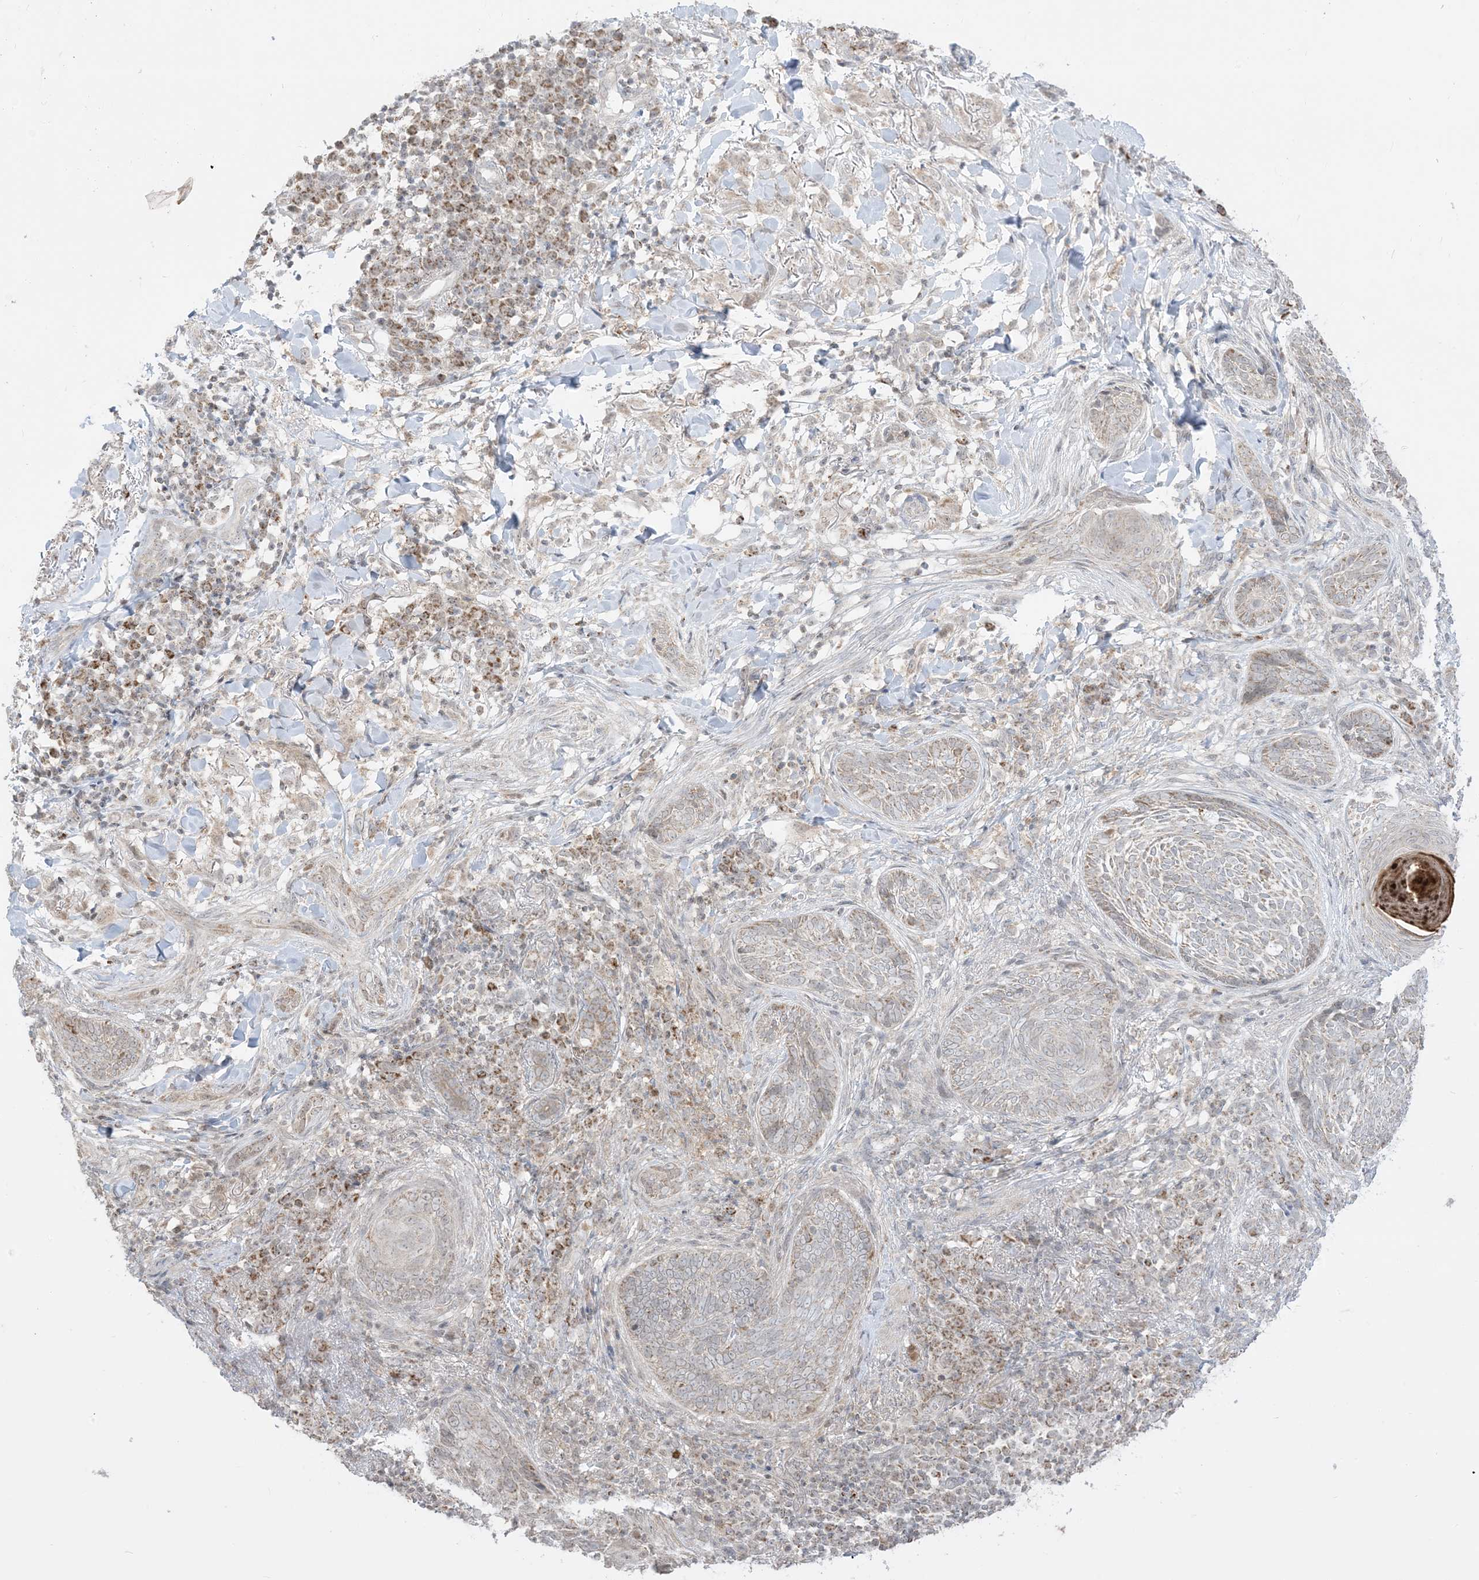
{"staining": {"intensity": "weak", "quantity": "<25%", "location": "cytoplasmic/membranous"}, "tissue": "skin cancer", "cell_type": "Tumor cells", "image_type": "cancer", "snomed": [{"axis": "morphology", "description": "Basal cell carcinoma"}, {"axis": "topography", "description": "Skin"}], "caption": "Immunohistochemistry (IHC) photomicrograph of human skin cancer (basal cell carcinoma) stained for a protein (brown), which reveals no staining in tumor cells.", "gene": "KANSL3", "patient": {"sex": "male", "age": 85}}